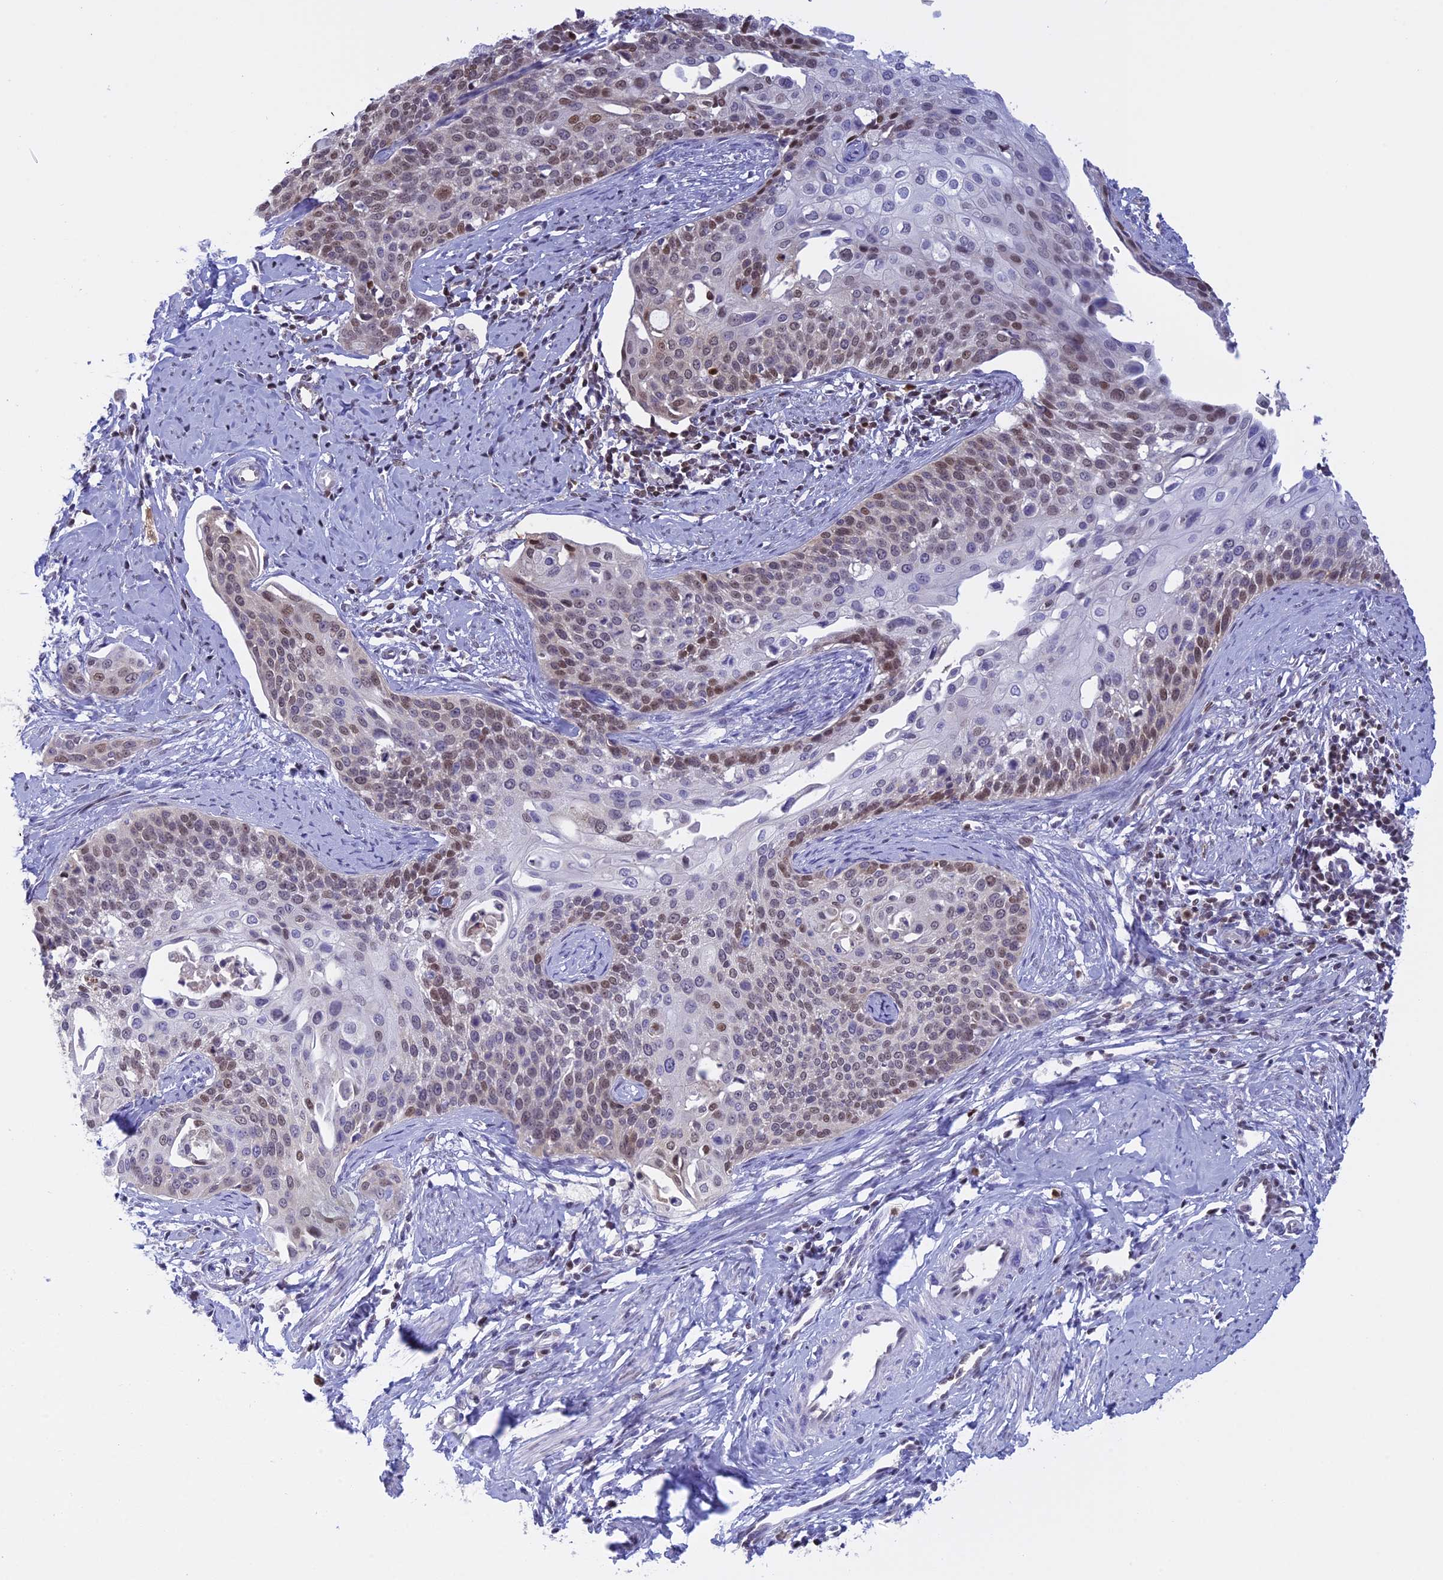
{"staining": {"intensity": "moderate", "quantity": "25%-75%", "location": "nuclear"}, "tissue": "cervical cancer", "cell_type": "Tumor cells", "image_type": "cancer", "snomed": [{"axis": "morphology", "description": "Squamous cell carcinoma, NOS"}, {"axis": "topography", "description": "Cervix"}], "caption": "Cervical squamous cell carcinoma tissue shows moderate nuclear positivity in about 25%-75% of tumor cells", "gene": "IZUMO2", "patient": {"sex": "female", "age": 44}}